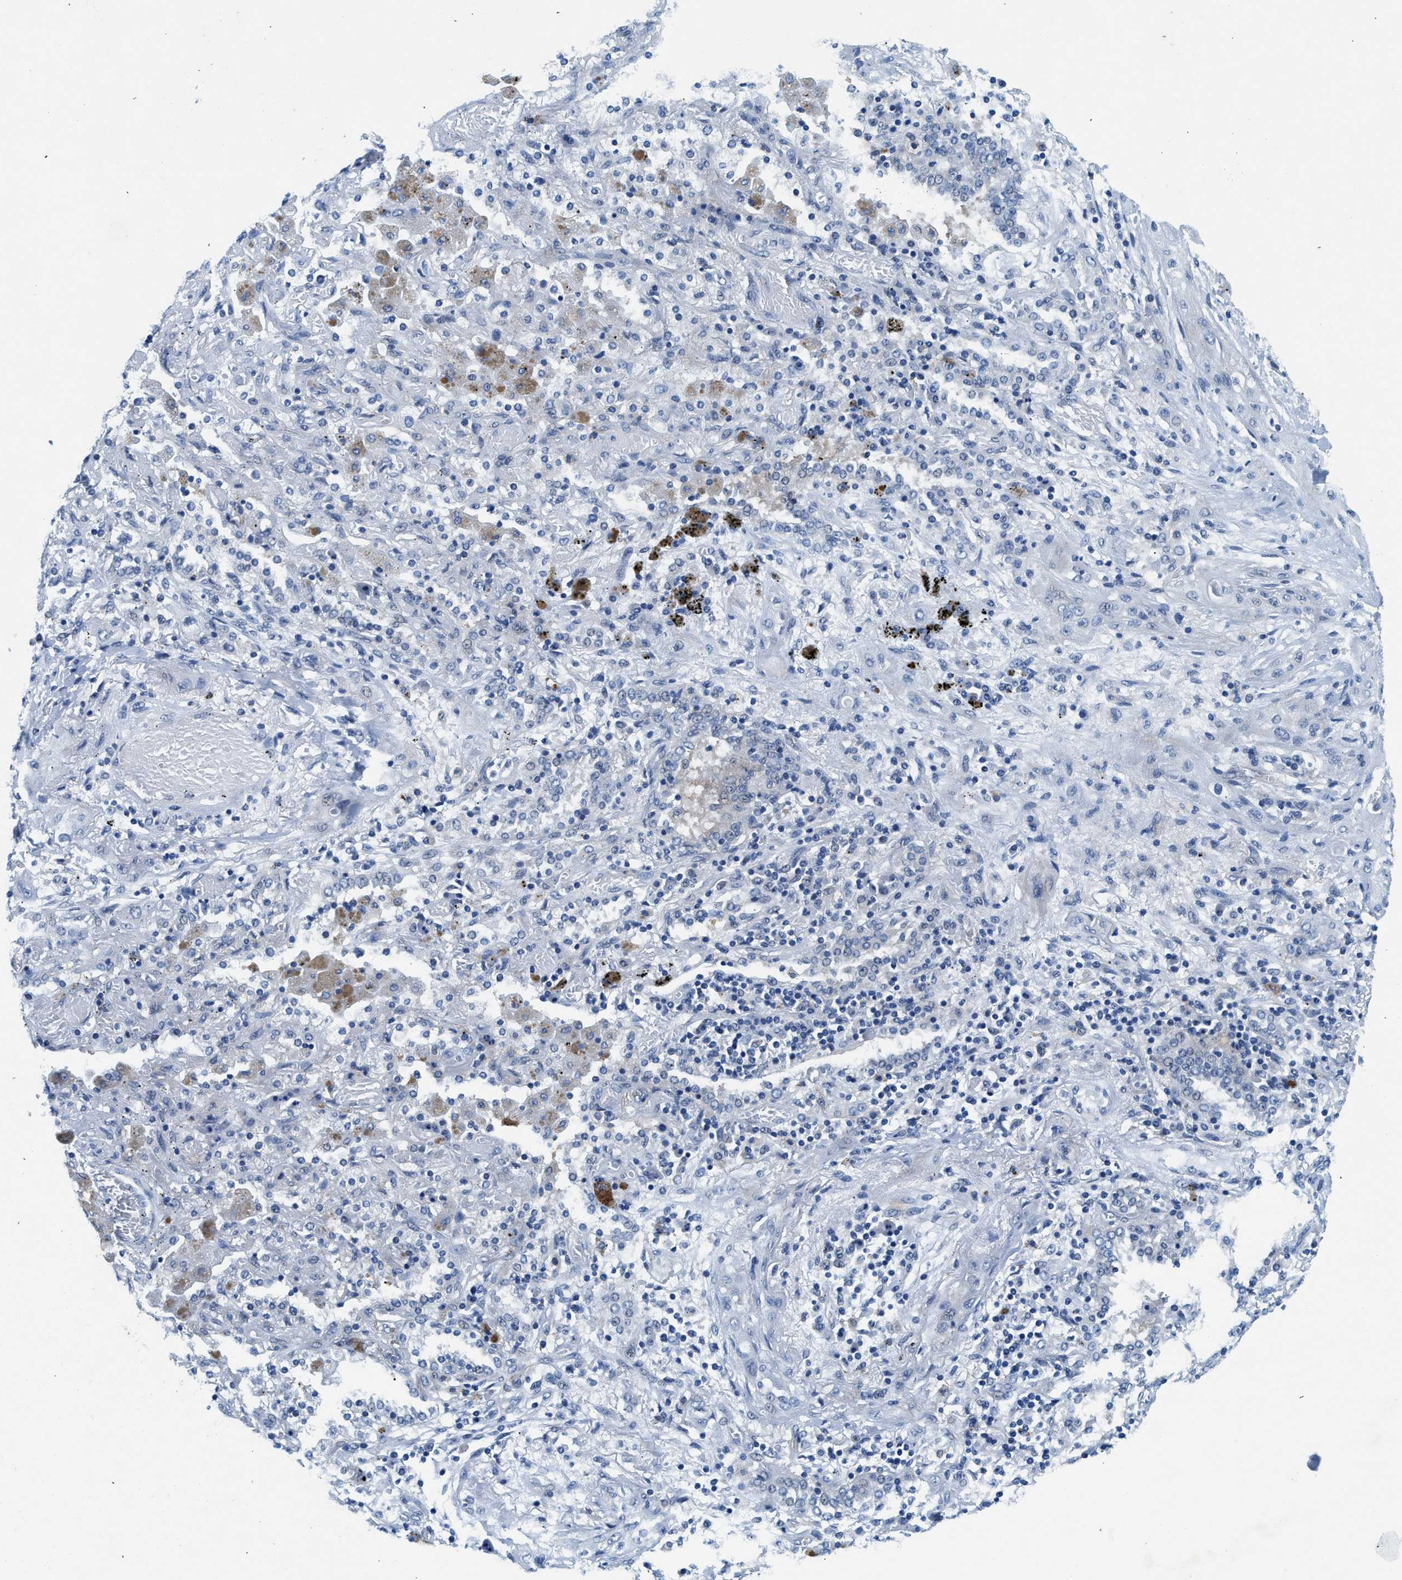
{"staining": {"intensity": "negative", "quantity": "none", "location": "none"}, "tissue": "lung cancer", "cell_type": "Tumor cells", "image_type": "cancer", "snomed": [{"axis": "morphology", "description": "Squamous cell carcinoma, NOS"}, {"axis": "topography", "description": "Lung"}], "caption": "Human lung cancer (squamous cell carcinoma) stained for a protein using IHC demonstrates no staining in tumor cells.", "gene": "COPS2", "patient": {"sex": "female", "age": 47}}